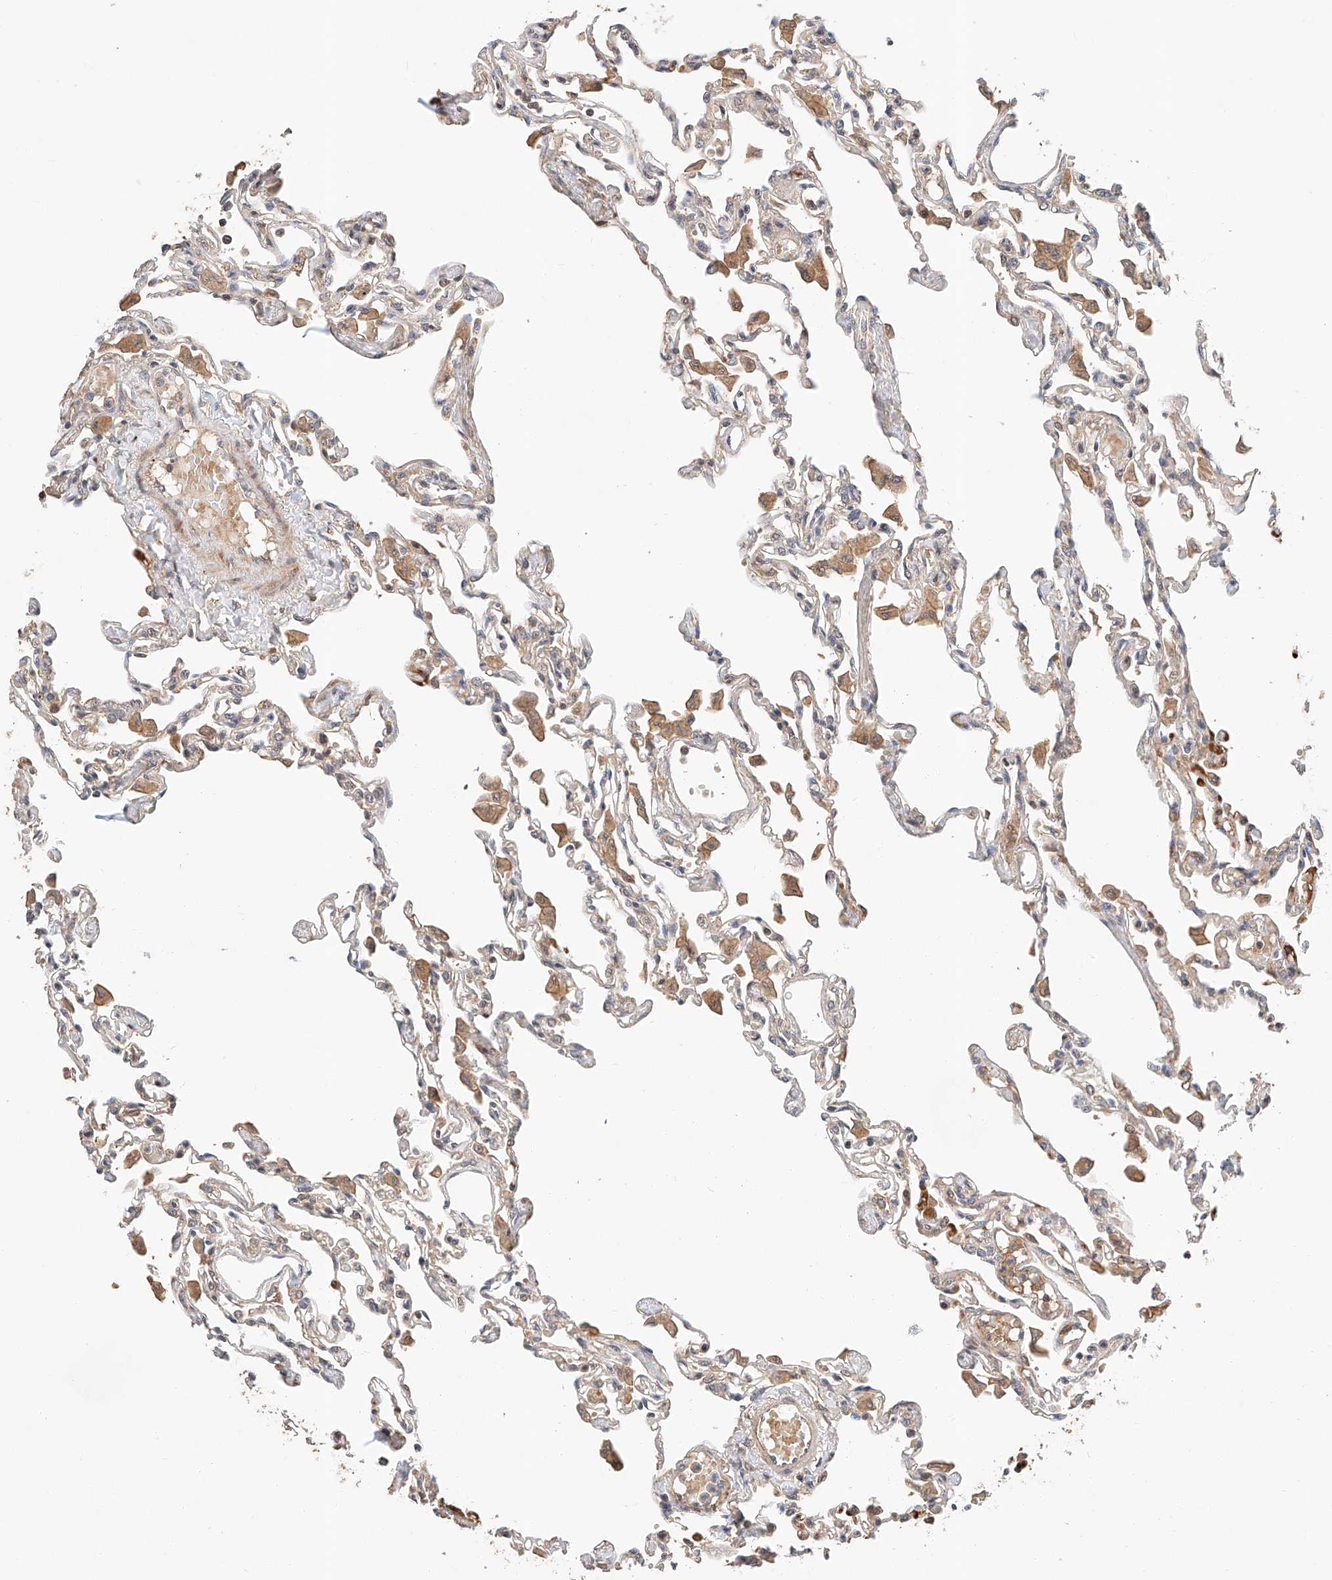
{"staining": {"intensity": "weak", "quantity": "25%-75%", "location": "cytoplasmic/membranous"}, "tissue": "lung", "cell_type": "Alveolar cells", "image_type": "normal", "snomed": [{"axis": "morphology", "description": "Normal tissue, NOS"}, {"axis": "topography", "description": "Bronchus"}, {"axis": "topography", "description": "Lung"}], "caption": "This photomicrograph displays IHC staining of normal human lung, with low weak cytoplasmic/membranous staining in about 25%-75% of alveolar cells.", "gene": "RAB23", "patient": {"sex": "female", "age": 49}}